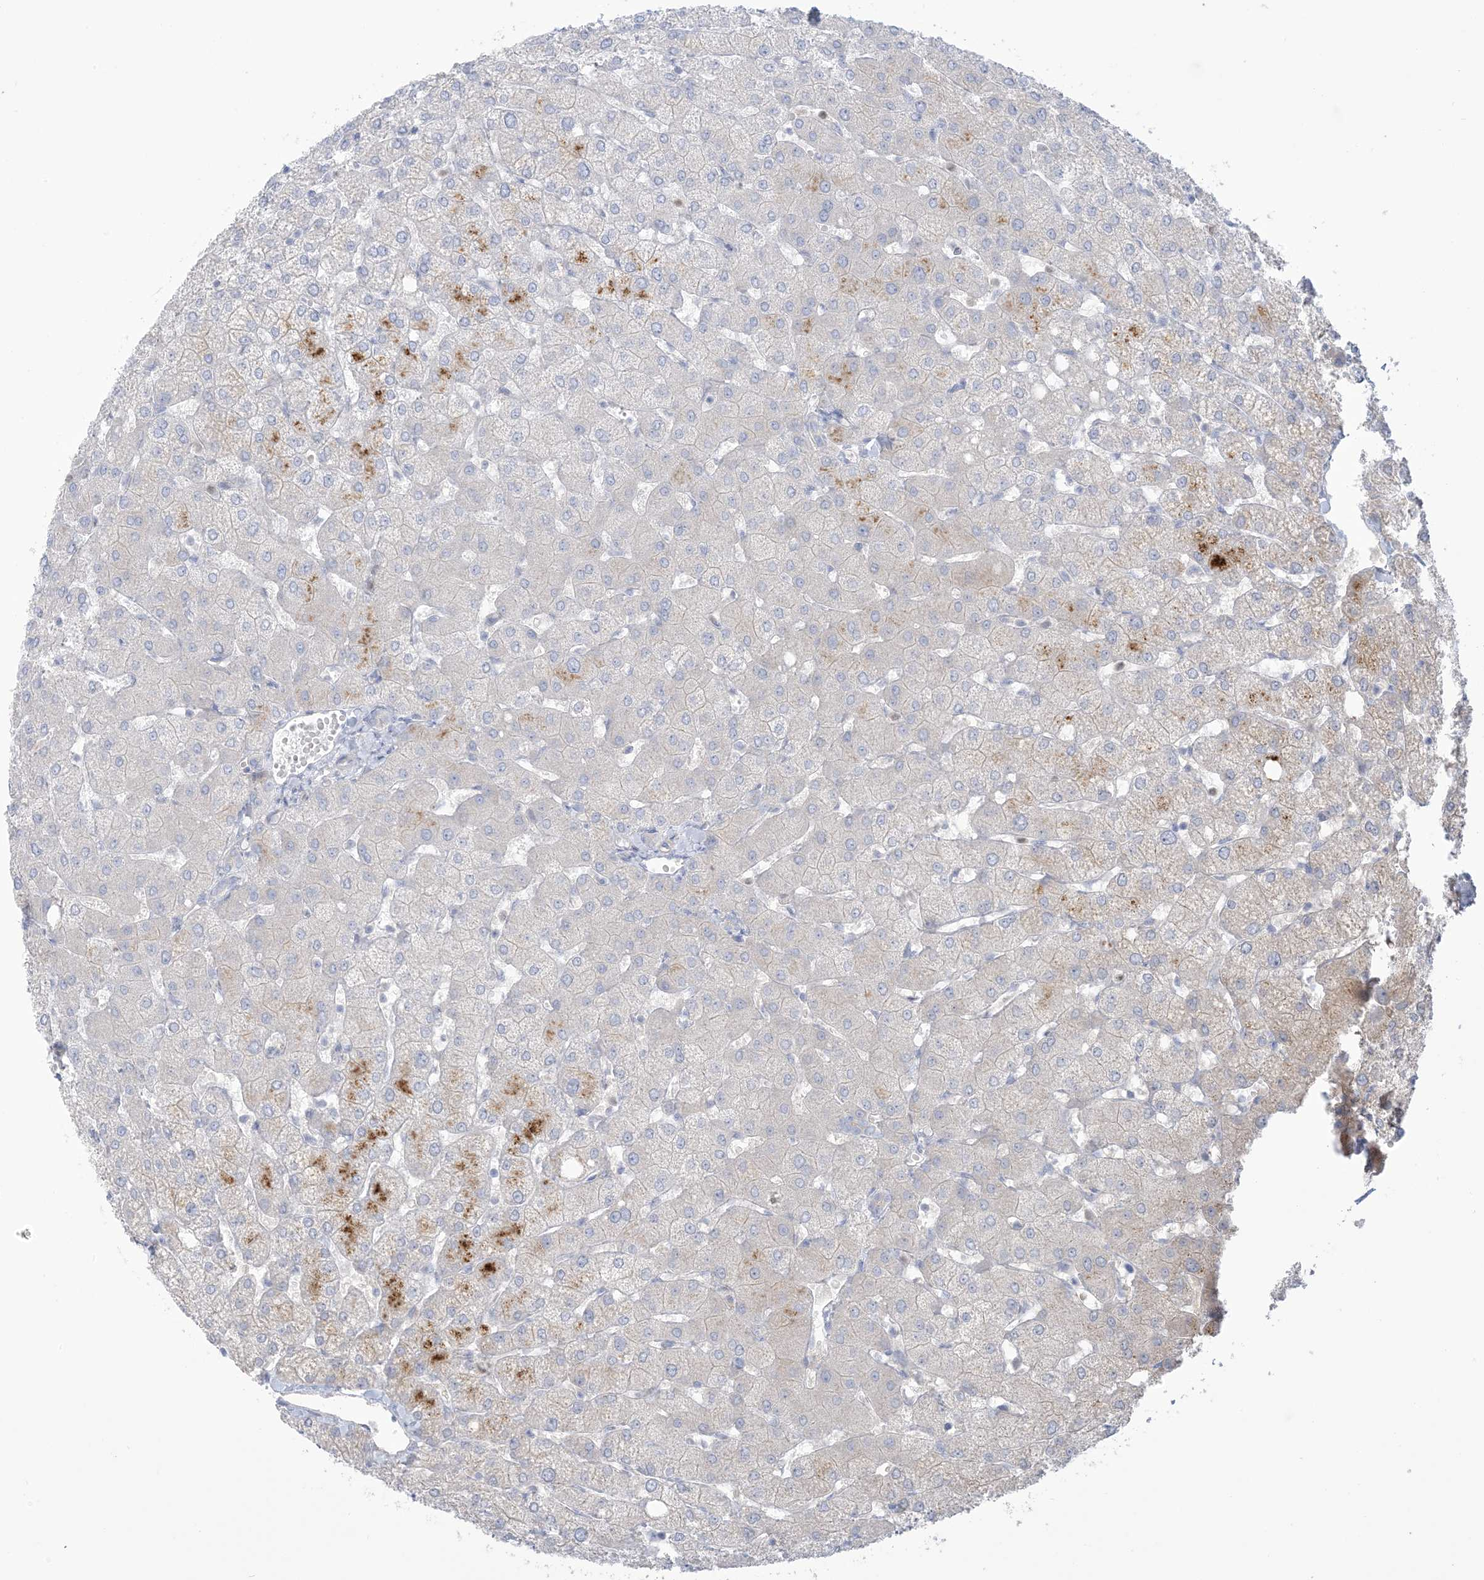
{"staining": {"intensity": "negative", "quantity": "none", "location": "none"}, "tissue": "liver", "cell_type": "Cholangiocytes", "image_type": "normal", "snomed": [{"axis": "morphology", "description": "Normal tissue, NOS"}, {"axis": "topography", "description": "Liver"}], "caption": "Immunohistochemistry histopathology image of benign liver: liver stained with DAB demonstrates no significant protein positivity in cholangiocytes.", "gene": "MTHFD2L", "patient": {"sex": "female", "age": 54}}